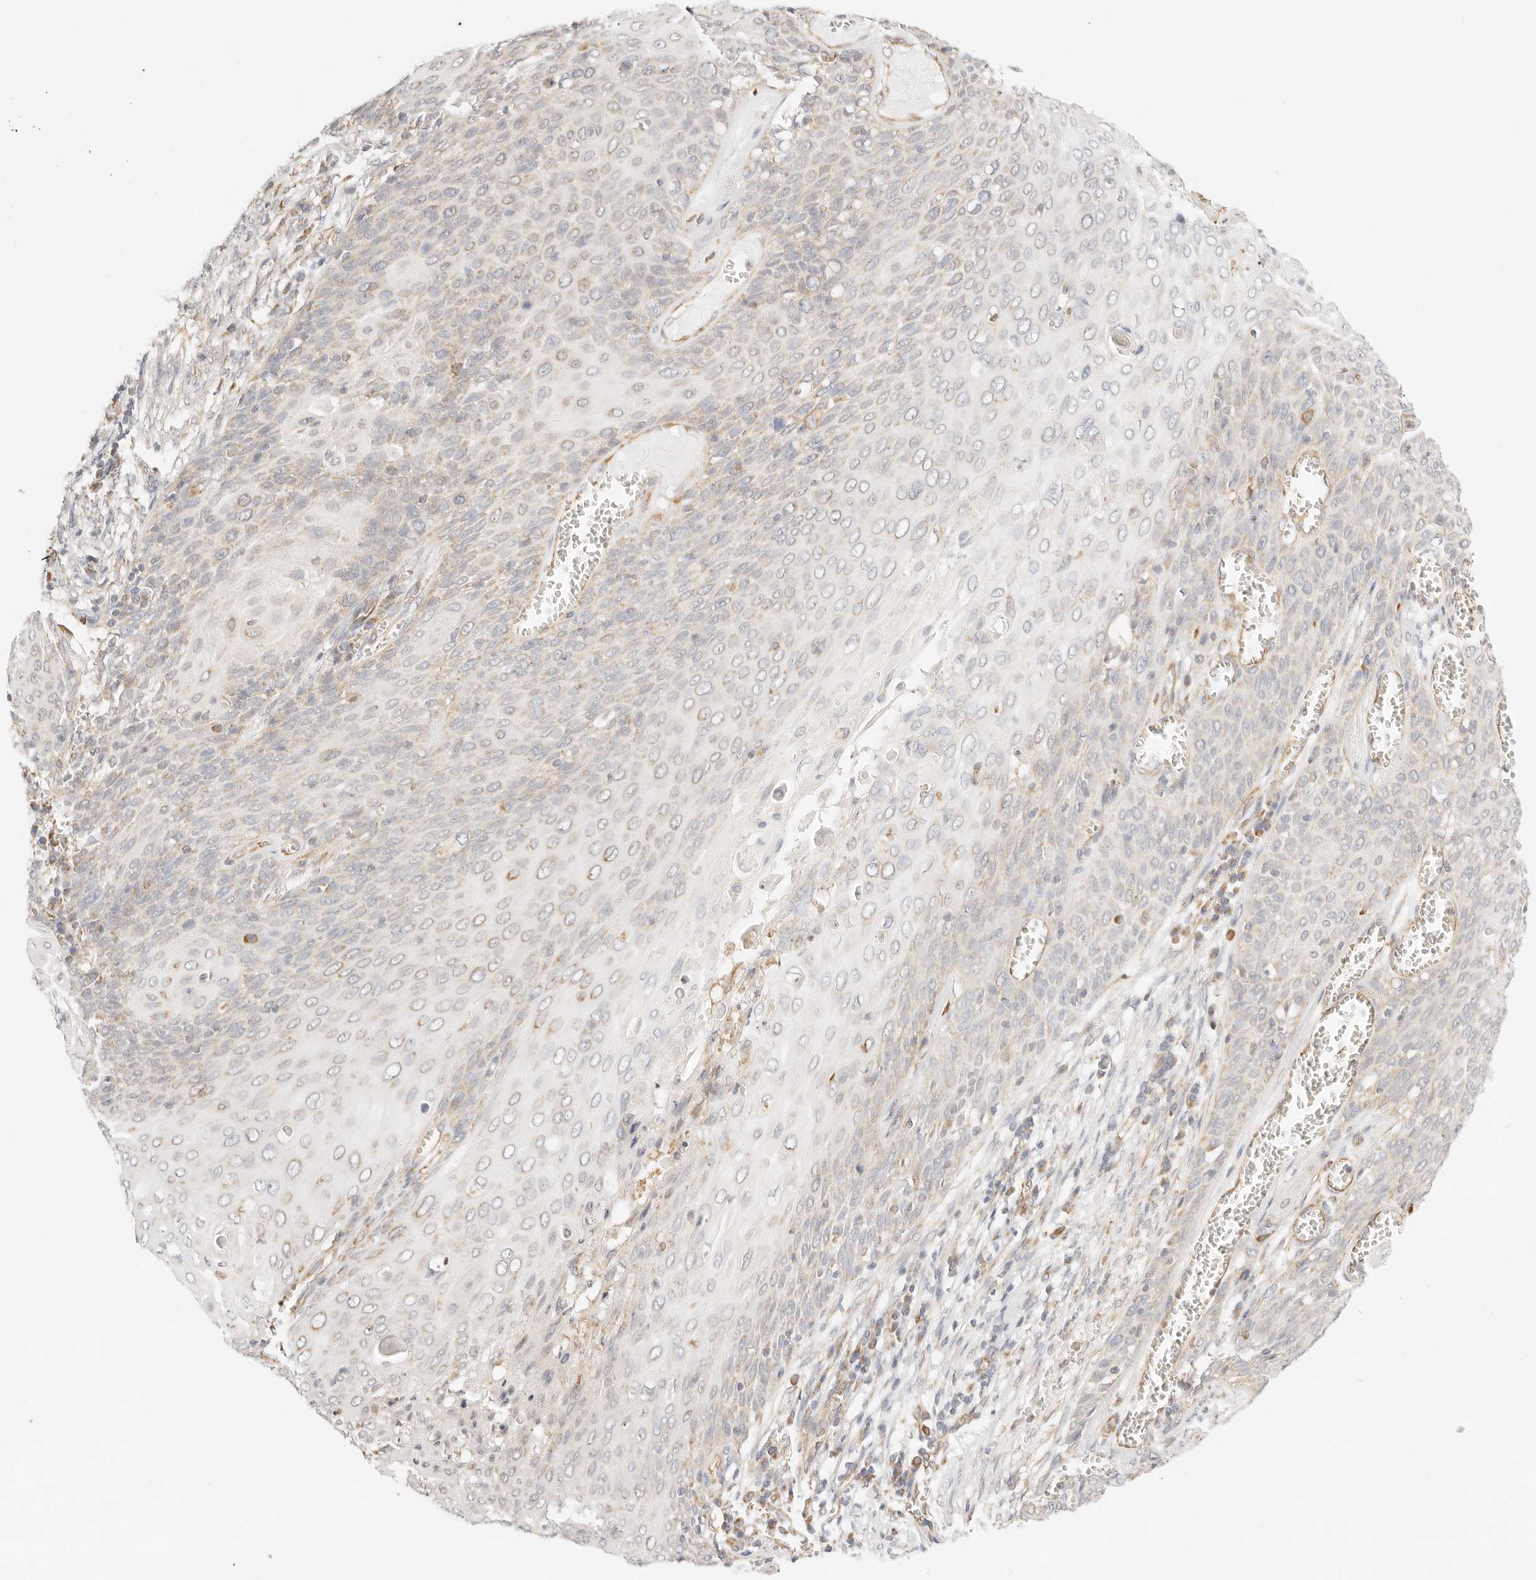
{"staining": {"intensity": "weak", "quantity": "25%-75%", "location": "cytoplasmic/membranous"}, "tissue": "cervical cancer", "cell_type": "Tumor cells", "image_type": "cancer", "snomed": [{"axis": "morphology", "description": "Squamous cell carcinoma, NOS"}, {"axis": "topography", "description": "Cervix"}], "caption": "Human squamous cell carcinoma (cervical) stained for a protein (brown) displays weak cytoplasmic/membranous positive positivity in approximately 25%-75% of tumor cells.", "gene": "ZC3H11A", "patient": {"sex": "female", "age": 39}}